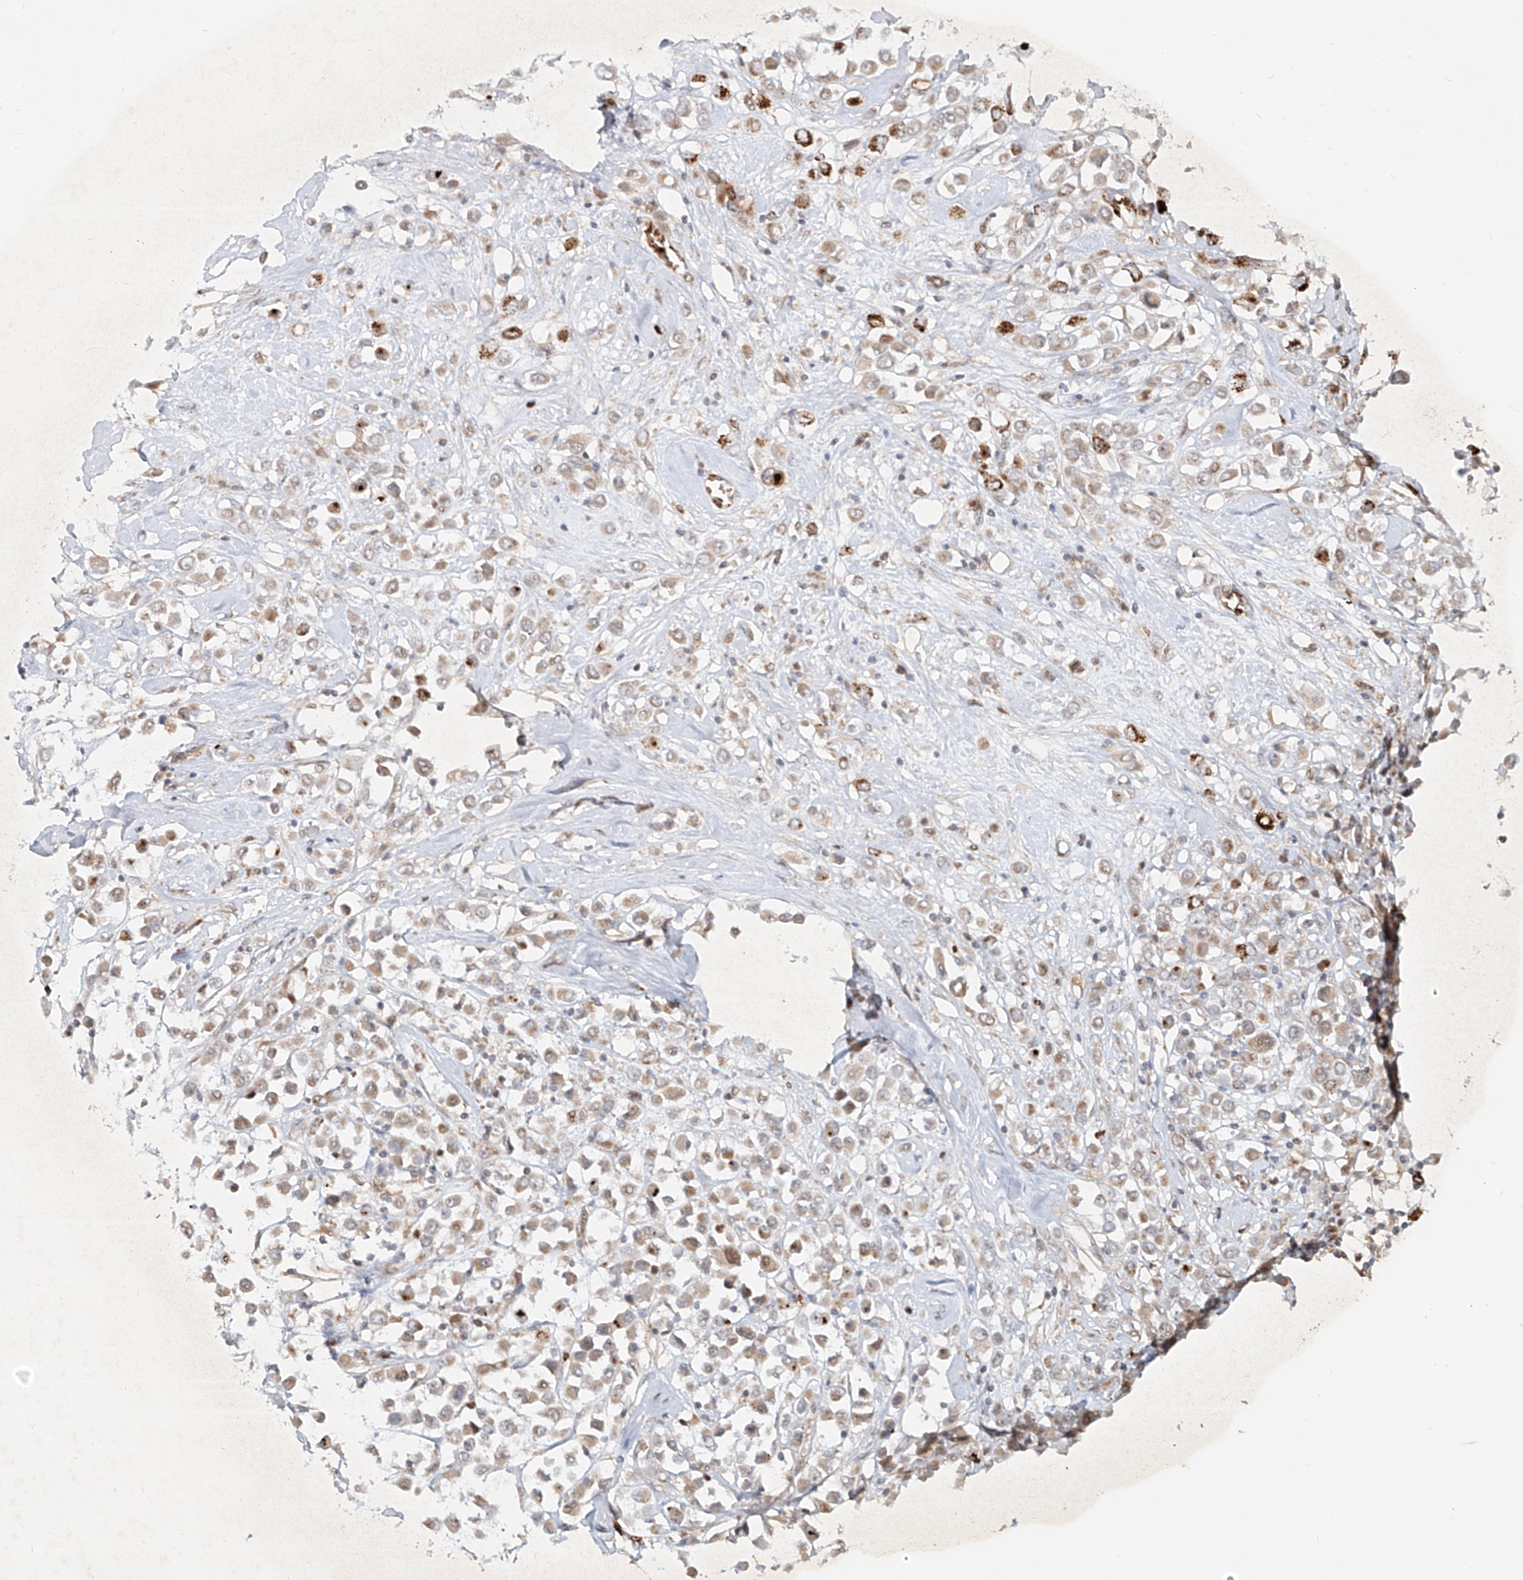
{"staining": {"intensity": "weak", "quantity": ">75%", "location": "cytoplasmic/membranous"}, "tissue": "breast cancer", "cell_type": "Tumor cells", "image_type": "cancer", "snomed": [{"axis": "morphology", "description": "Duct carcinoma"}, {"axis": "topography", "description": "Breast"}], "caption": "Breast invasive ductal carcinoma tissue shows weak cytoplasmic/membranous positivity in about >75% of tumor cells, visualized by immunohistochemistry. The staining was performed using DAB, with brown indicating positive protein expression. Nuclei are stained blue with hematoxylin.", "gene": "FGD2", "patient": {"sex": "female", "age": 61}}